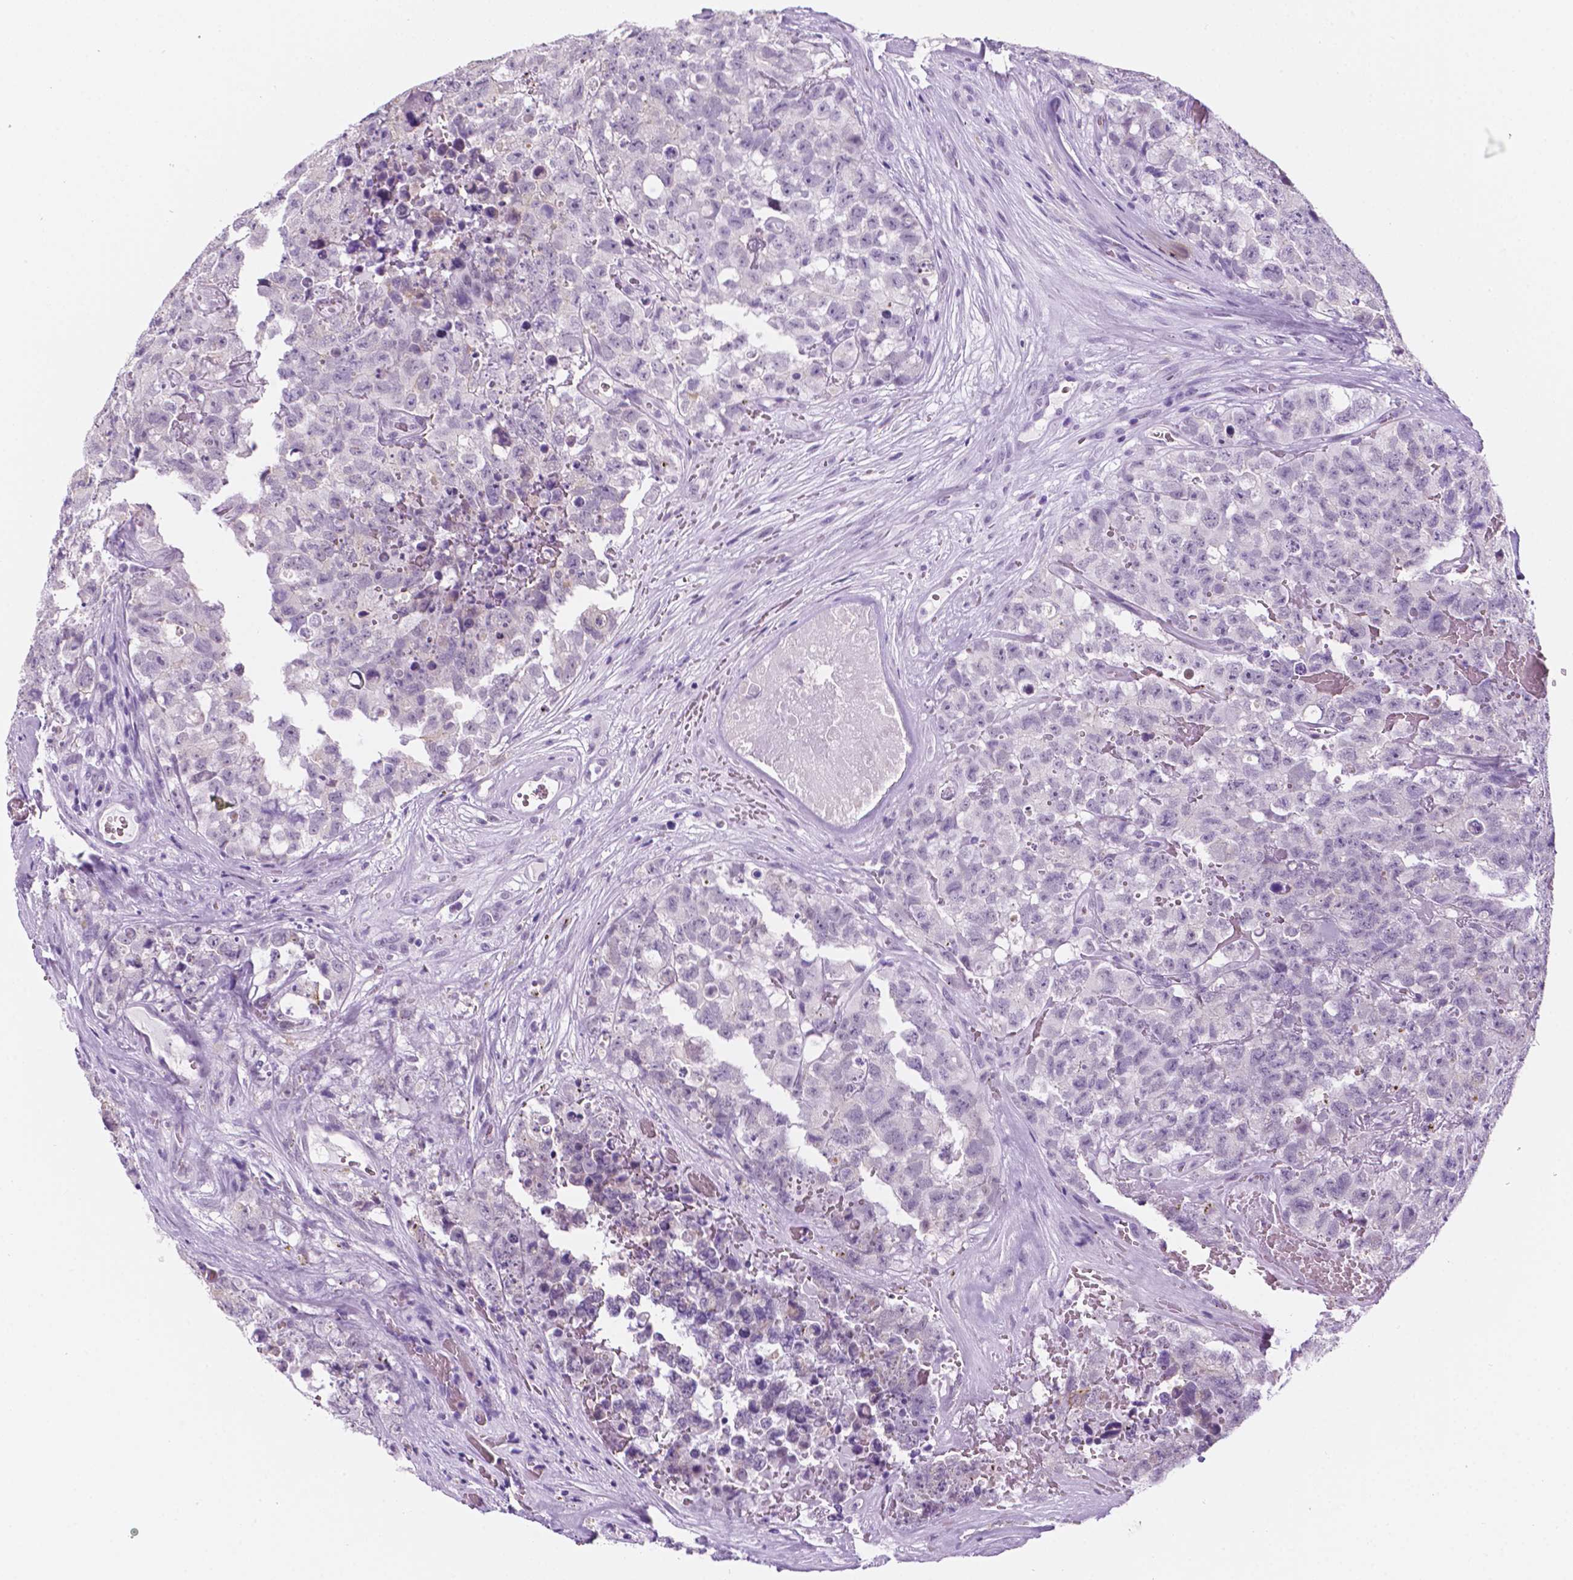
{"staining": {"intensity": "negative", "quantity": "none", "location": "none"}, "tissue": "testis cancer", "cell_type": "Tumor cells", "image_type": "cancer", "snomed": [{"axis": "morphology", "description": "Carcinoma, Embryonal, NOS"}, {"axis": "topography", "description": "Testis"}], "caption": "IHC image of neoplastic tissue: embryonal carcinoma (testis) stained with DAB demonstrates no significant protein staining in tumor cells.", "gene": "PPL", "patient": {"sex": "male", "age": 18}}